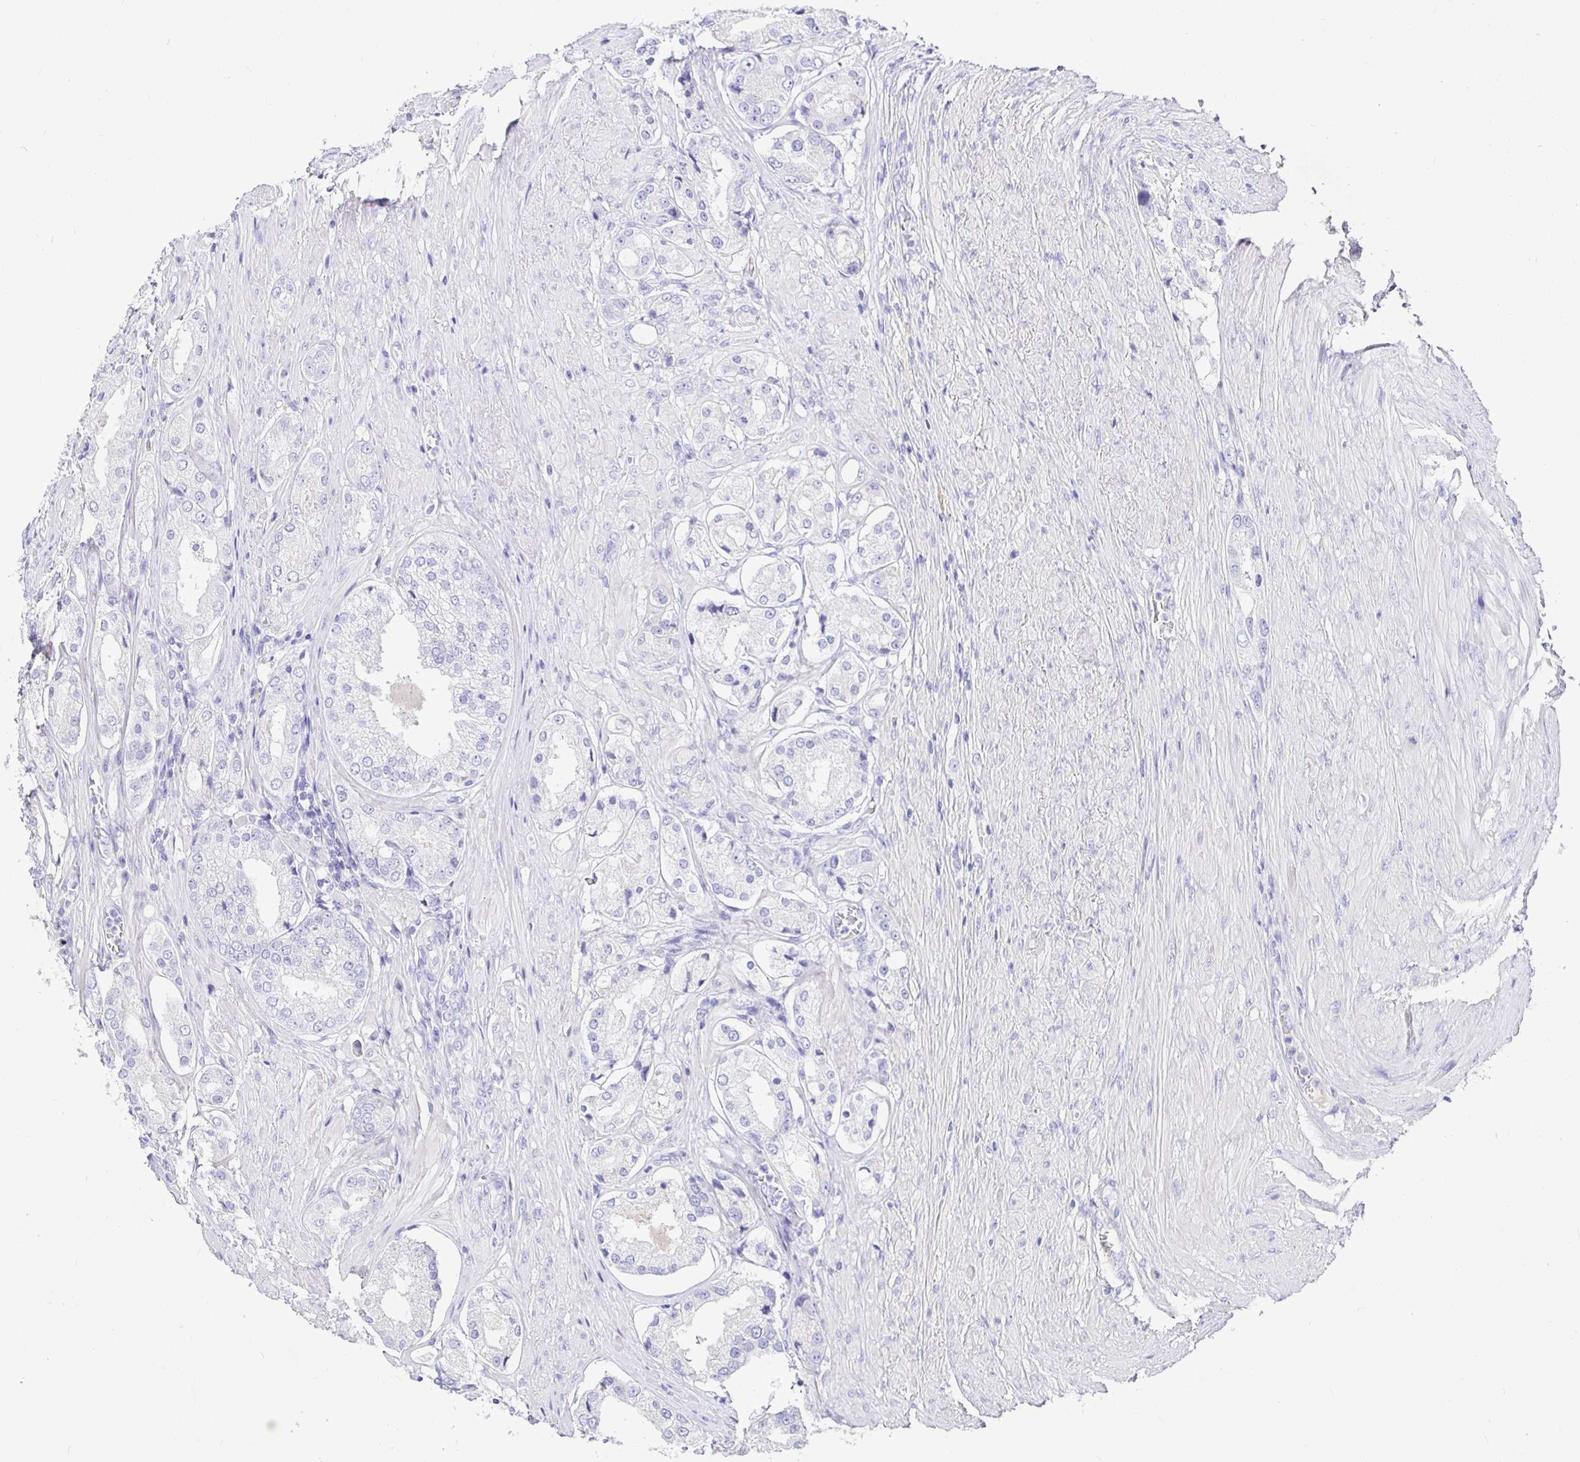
{"staining": {"intensity": "negative", "quantity": "none", "location": "none"}, "tissue": "prostate cancer", "cell_type": "Tumor cells", "image_type": "cancer", "snomed": [{"axis": "morphology", "description": "Adenocarcinoma, Low grade"}, {"axis": "topography", "description": "Prostate"}], "caption": "Tumor cells show no significant protein staining in prostate cancer.", "gene": "TPTE", "patient": {"sex": "male", "age": 68}}